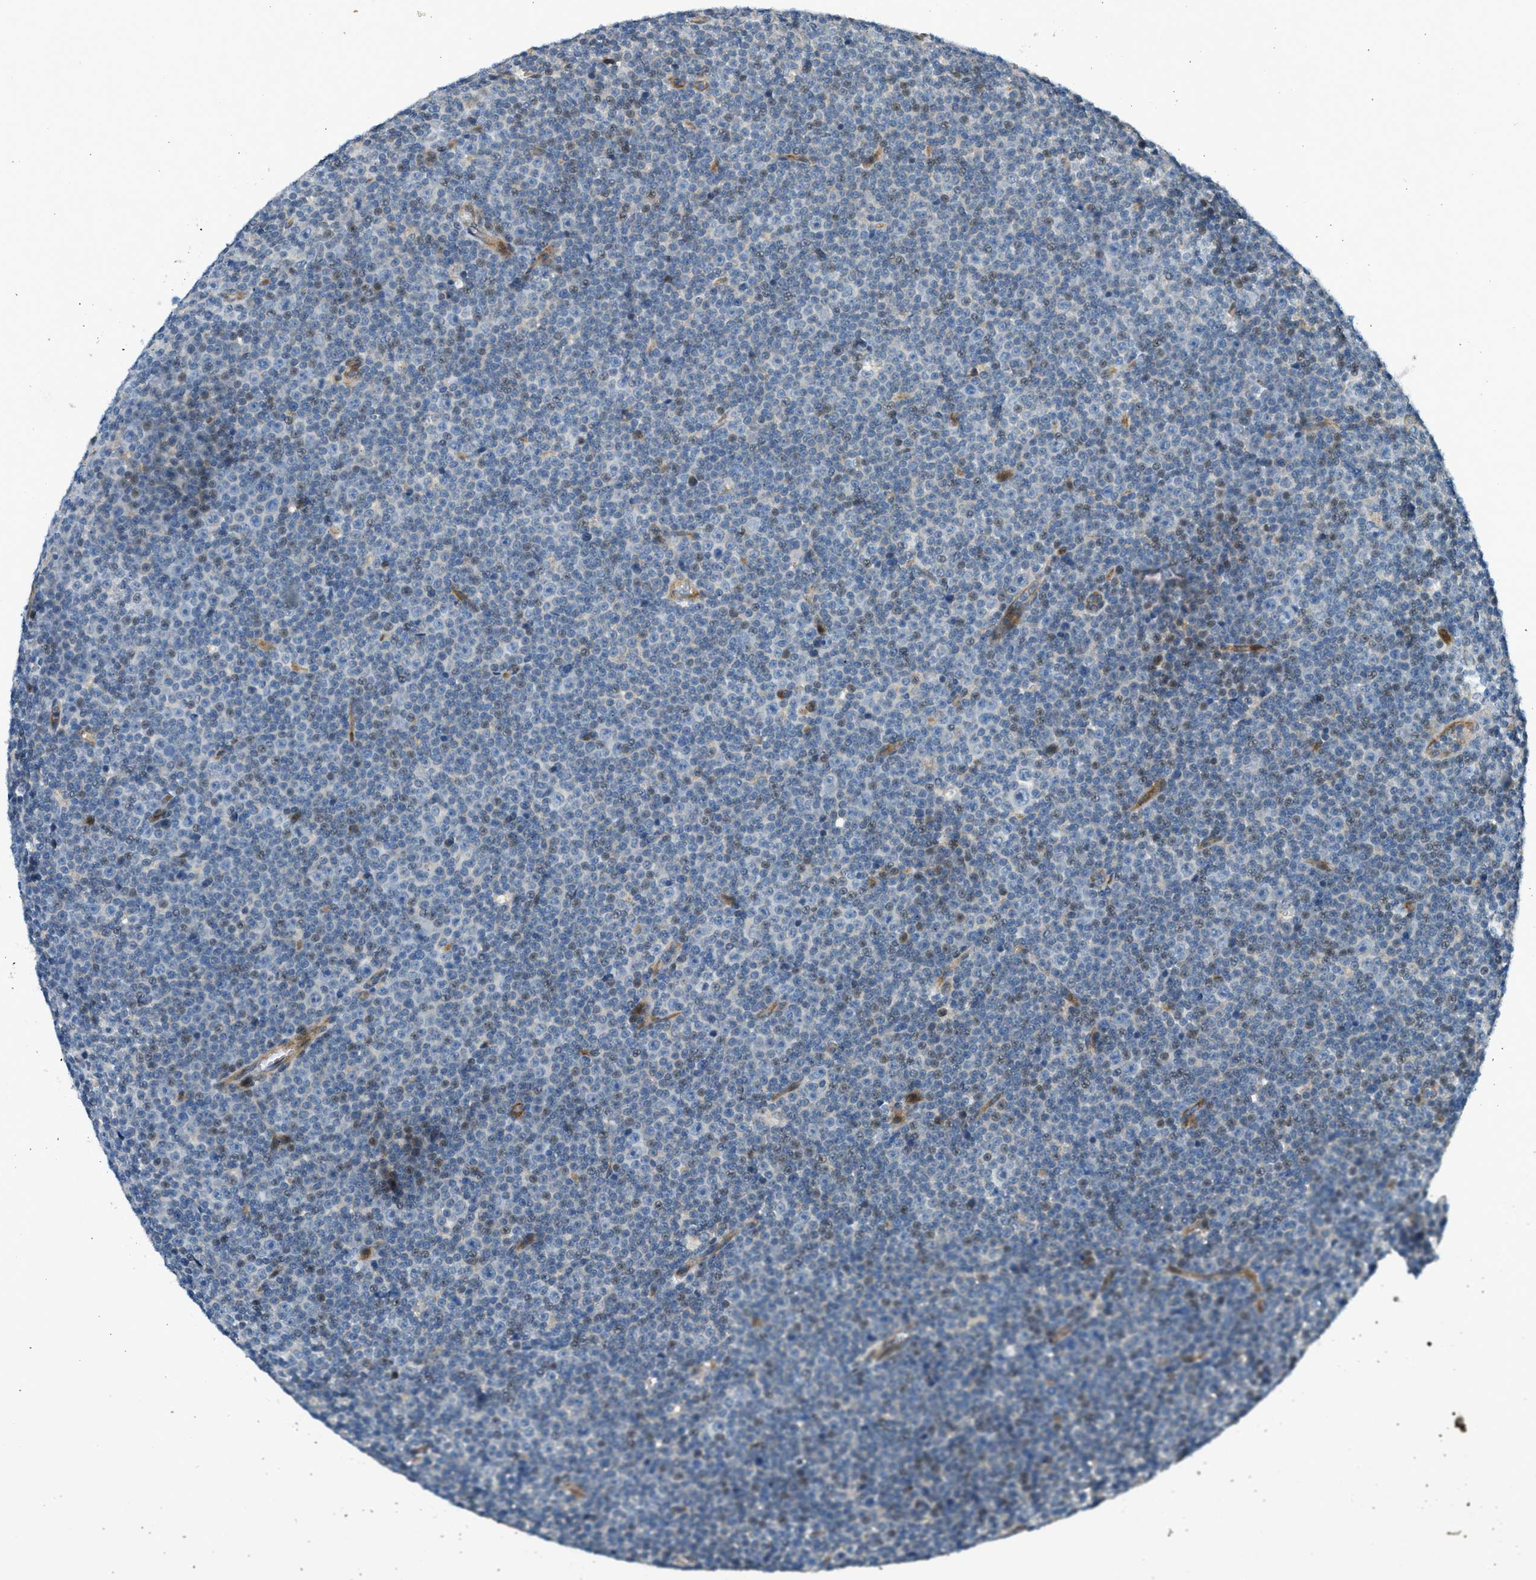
{"staining": {"intensity": "negative", "quantity": "none", "location": "none"}, "tissue": "lymphoma", "cell_type": "Tumor cells", "image_type": "cancer", "snomed": [{"axis": "morphology", "description": "Malignant lymphoma, non-Hodgkin's type, Low grade"}, {"axis": "topography", "description": "Lymph node"}], "caption": "This is an IHC photomicrograph of malignant lymphoma, non-Hodgkin's type (low-grade). There is no expression in tumor cells.", "gene": "NRSN2", "patient": {"sex": "female", "age": 67}}